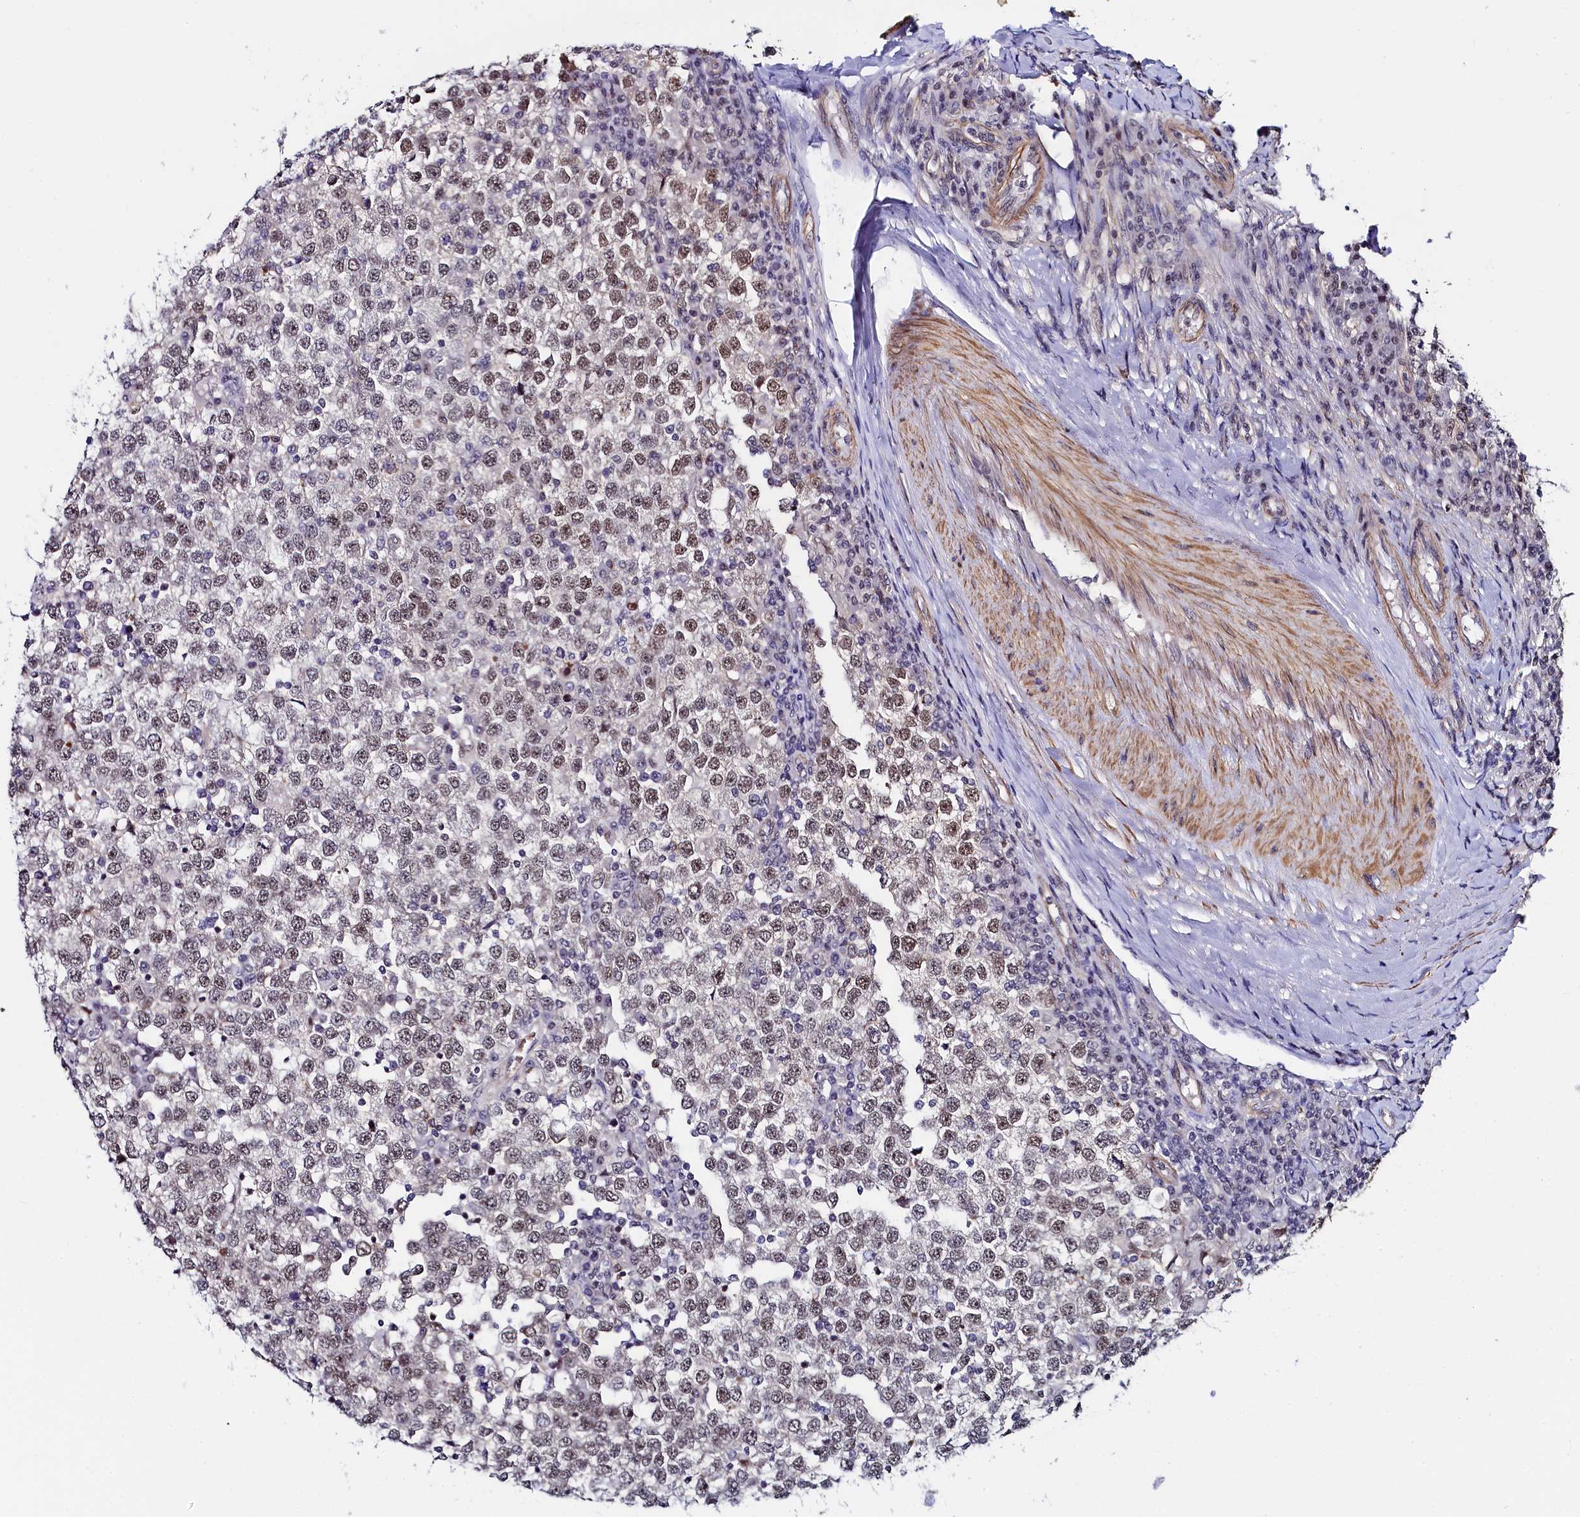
{"staining": {"intensity": "moderate", "quantity": "25%-75%", "location": "nuclear"}, "tissue": "testis cancer", "cell_type": "Tumor cells", "image_type": "cancer", "snomed": [{"axis": "morphology", "description": "Seminoma, NOS"}, {"axis": "topography", "description": "Testis"}], "caption": "Immunohistochemistry (IHC) of human testis seminoma demonstrates medium levels of moderate nuclear staining in approximately 25%-75% of tumor cells. The protein of interest is stained brown, and the nuclei are stained in blue (DAB (3,3'-diaminobenzidine) IHC with brightfield microscopy, high magnification).", "gene": "INTS14", "patient": {"sex": "male", "age": 65}}